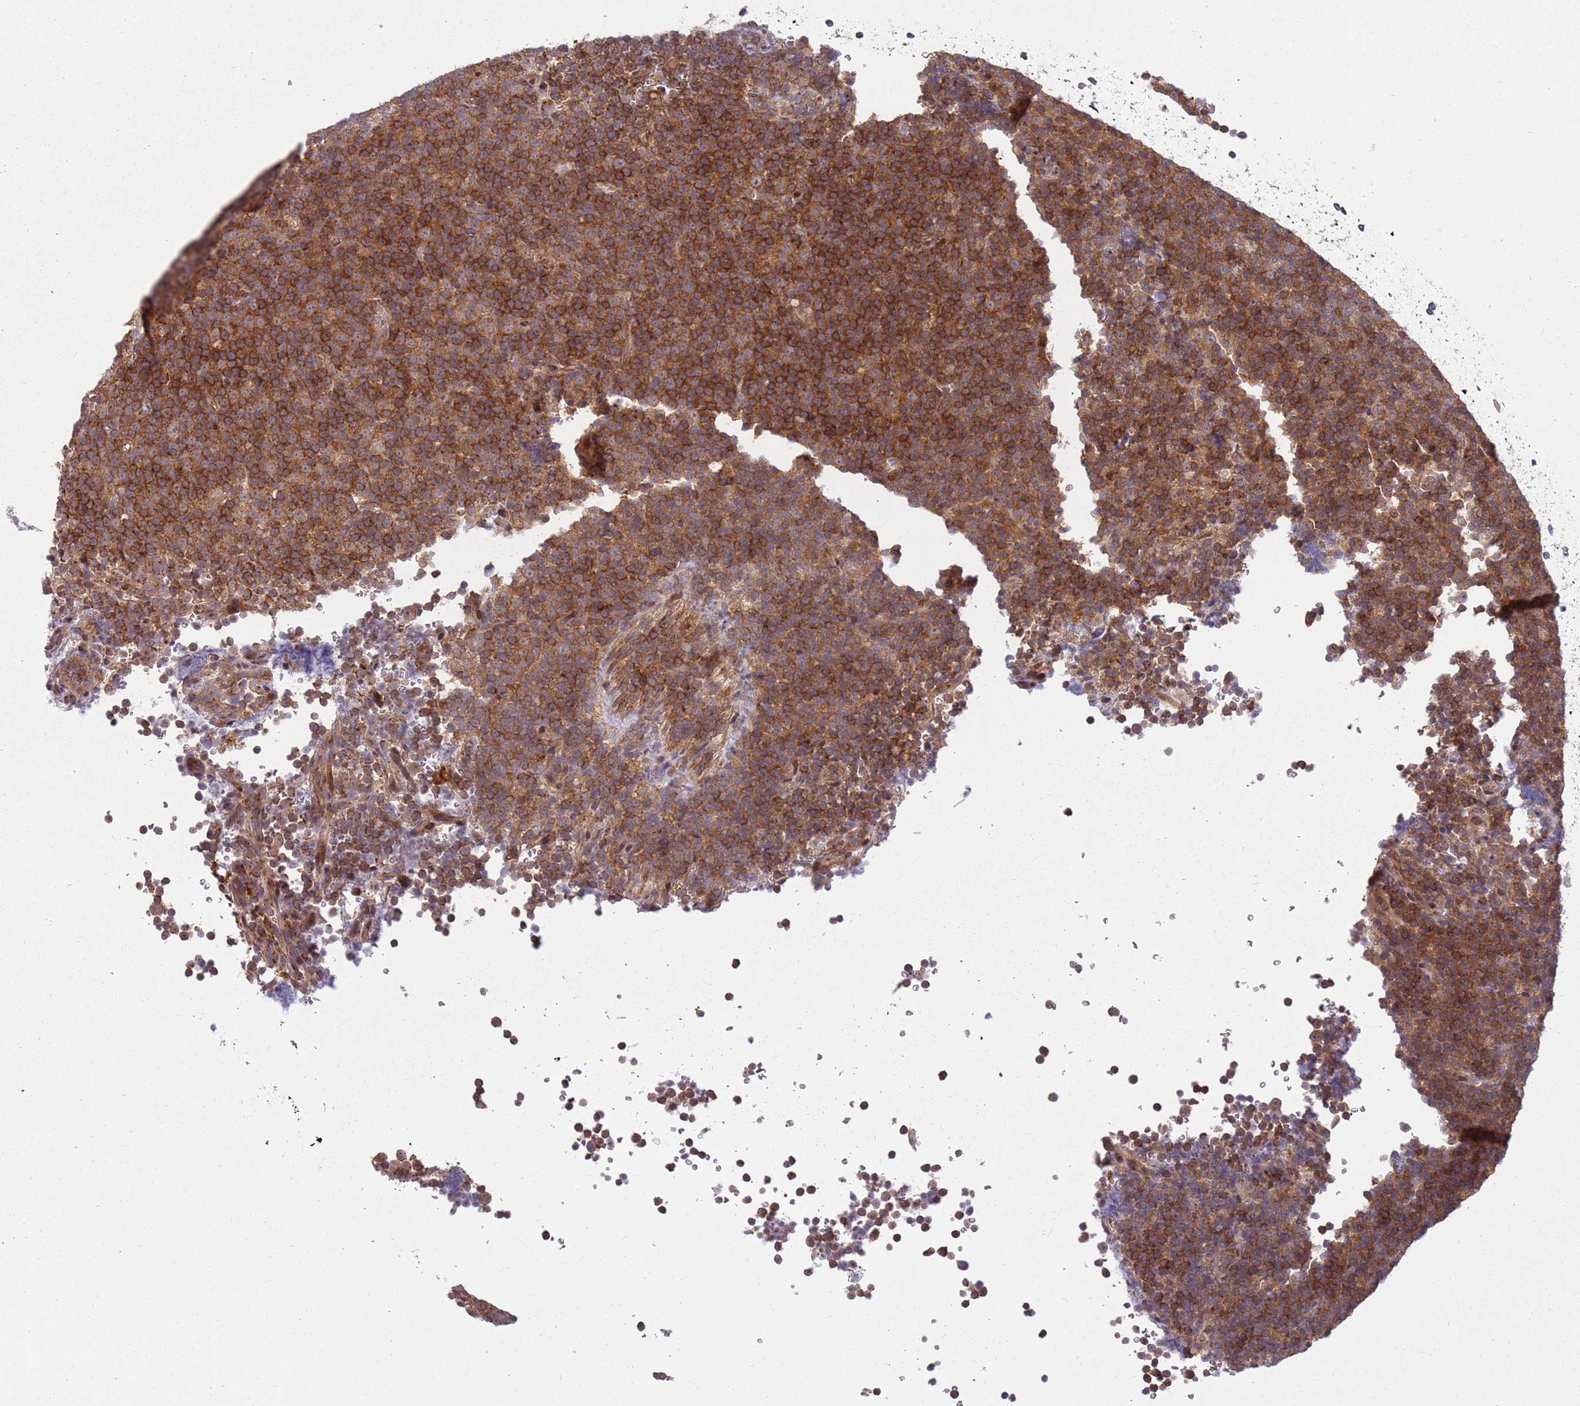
{"staining": {"intensity": "strong", "quantity": ">75%", "location": "cytoplasmic/membranous"}, "tissue": "lymphoma", "cell_type": "Tumor cells", "image_type": "cancer", "snomed": [{"axis": "morphology", "description": "Malignant lymphoma, non-Hodgkin's type, Low grade"}, {"axis": "topography", "description": "Lymph node"}], "caption": "The micrograph reveals a brown stain indicating the presence of a protein in the cytoplasmic/membranous of tumor cells in lymphoma.", "gene": "GGA1", "patient": {"sex": "female", "age": 67}}